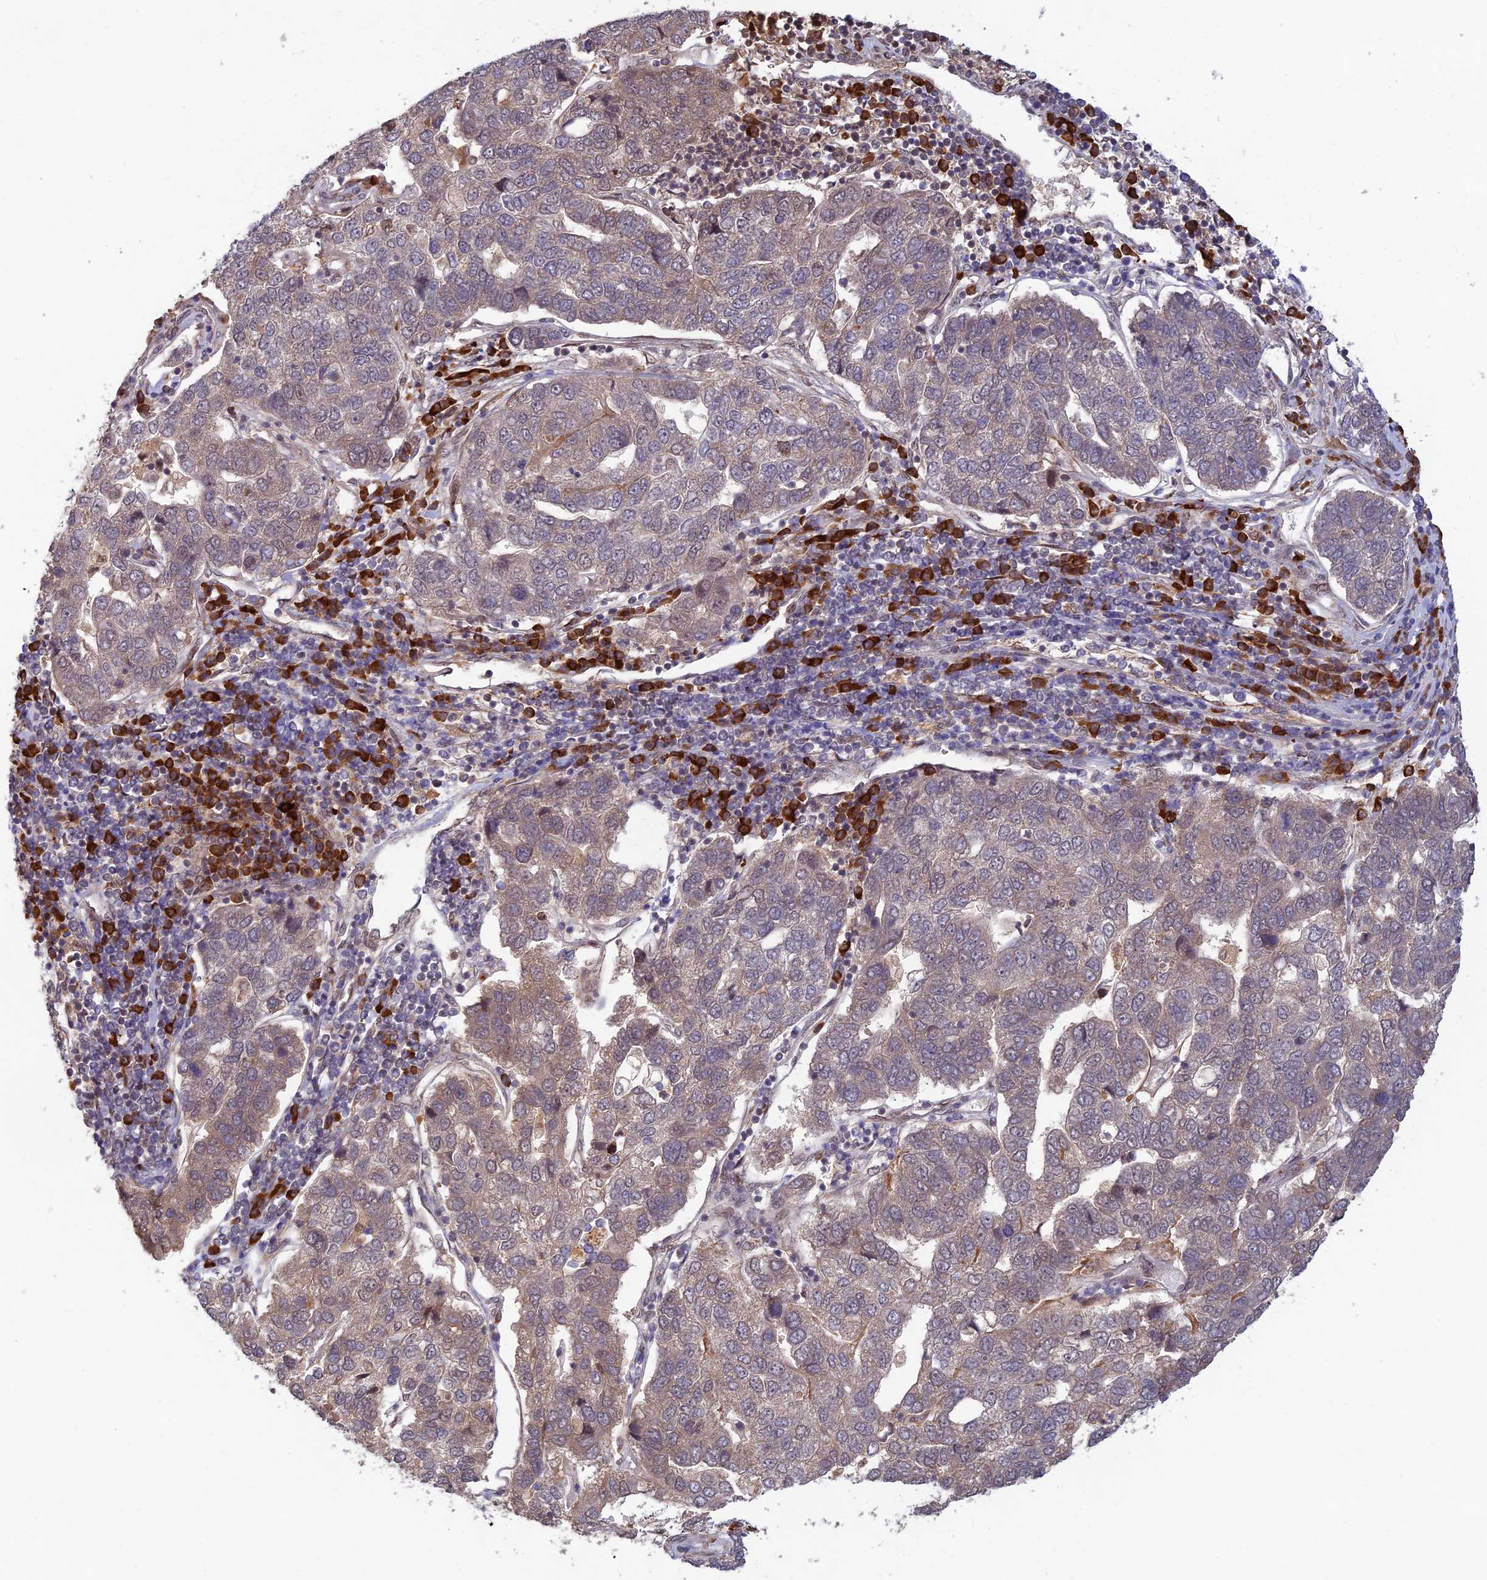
{"staining": {"intensity": "weak", "quantity": "25%-75%", "location": "nuclear"}, "tissue": "pancreatic cancer", "cell_type": "Tumor cells", "image_type": "cancer", "snomed": [{"axis": "morphology", "description": "Adenocarcinoma, NOS"}, {"axis": "topography", "description": "Pancreas"}], "caption": "Immunohistochemistry staining of pancreatic adenocarcinoma, which exhibits low levels of weak nuclear expression in approximately 25%-75% of tumor cells indicating weak nuclear protein expression. The staining was performed using DAB (3,3'-diaminobenzidine) (brown) for protein detection and nuclei were counterstained in hematoxylin (blue).", "gene": "ZNF565", "patient": {"sex": "female", "age": 61}}